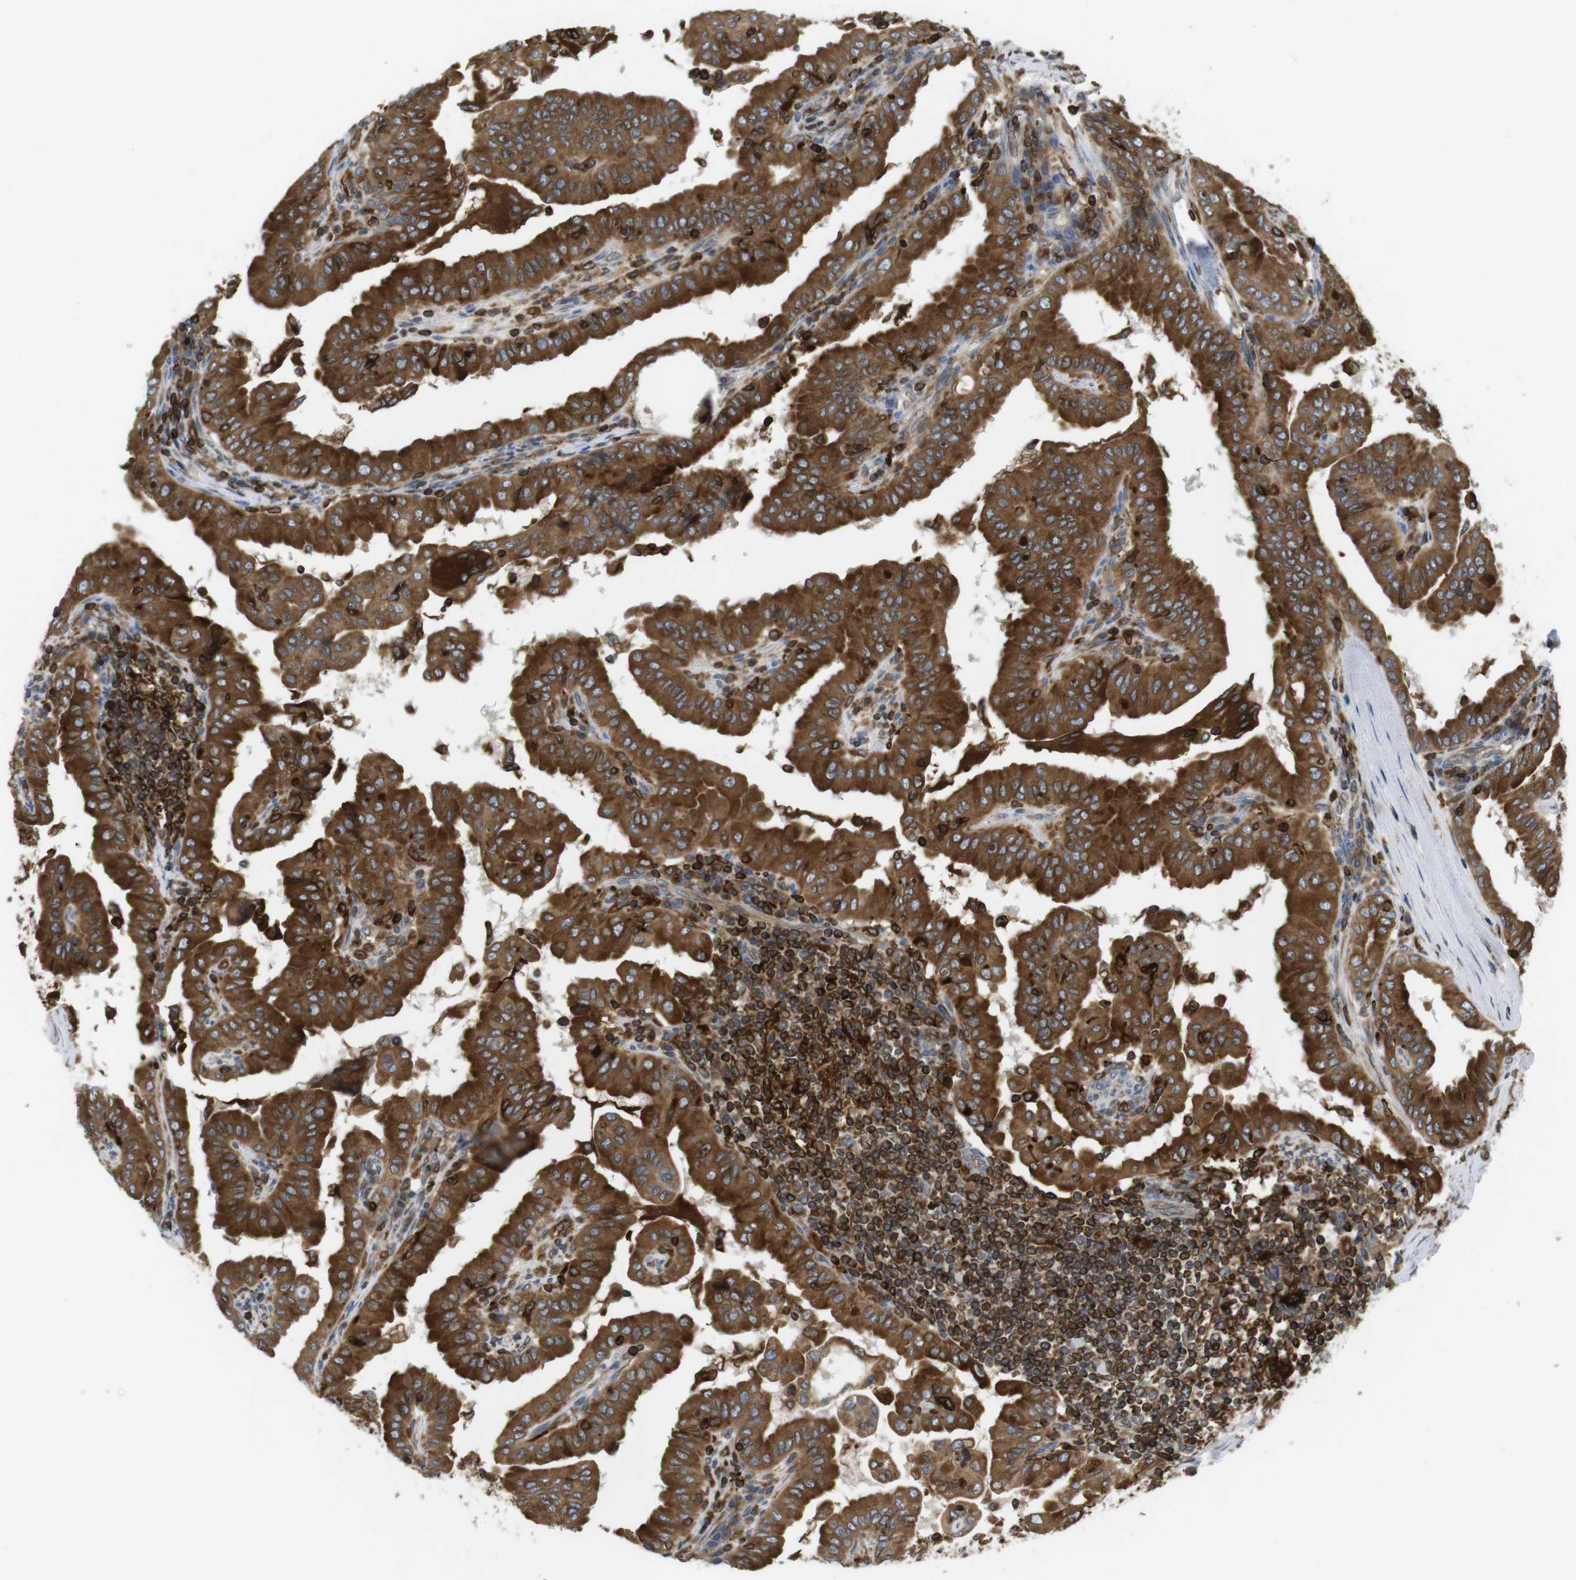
{"staining": {"intensity": "strong", "quantity": ">75%", "location": "cytoplasmic/membranous"}, "tissue": "thyroid cancer", "cell_type": "Tumor cells", "image_type": "cancer", "snomed": [{"axis": "morphology", "description": "Papillary adenocarcinoma, NOS"}, {"axis": "topography", "description": "Thyroid gland"}], "caption": "Immunohistochemistry staining of thyroid papillary adenocarcinoma, which displays high levels of strong cytoplasmic/membranous positivity in about >75% of tumor cells indicating strong cytoplasmic/membranous protein expression. The staining was performed using DAB (3,3'-diaminobenzidine) (brown) for protein detection and nuclei were counterstained in hematoxylin (blue).", "gene": "ARL6IP5", "patient": {"sex": "male", "age": 33}}